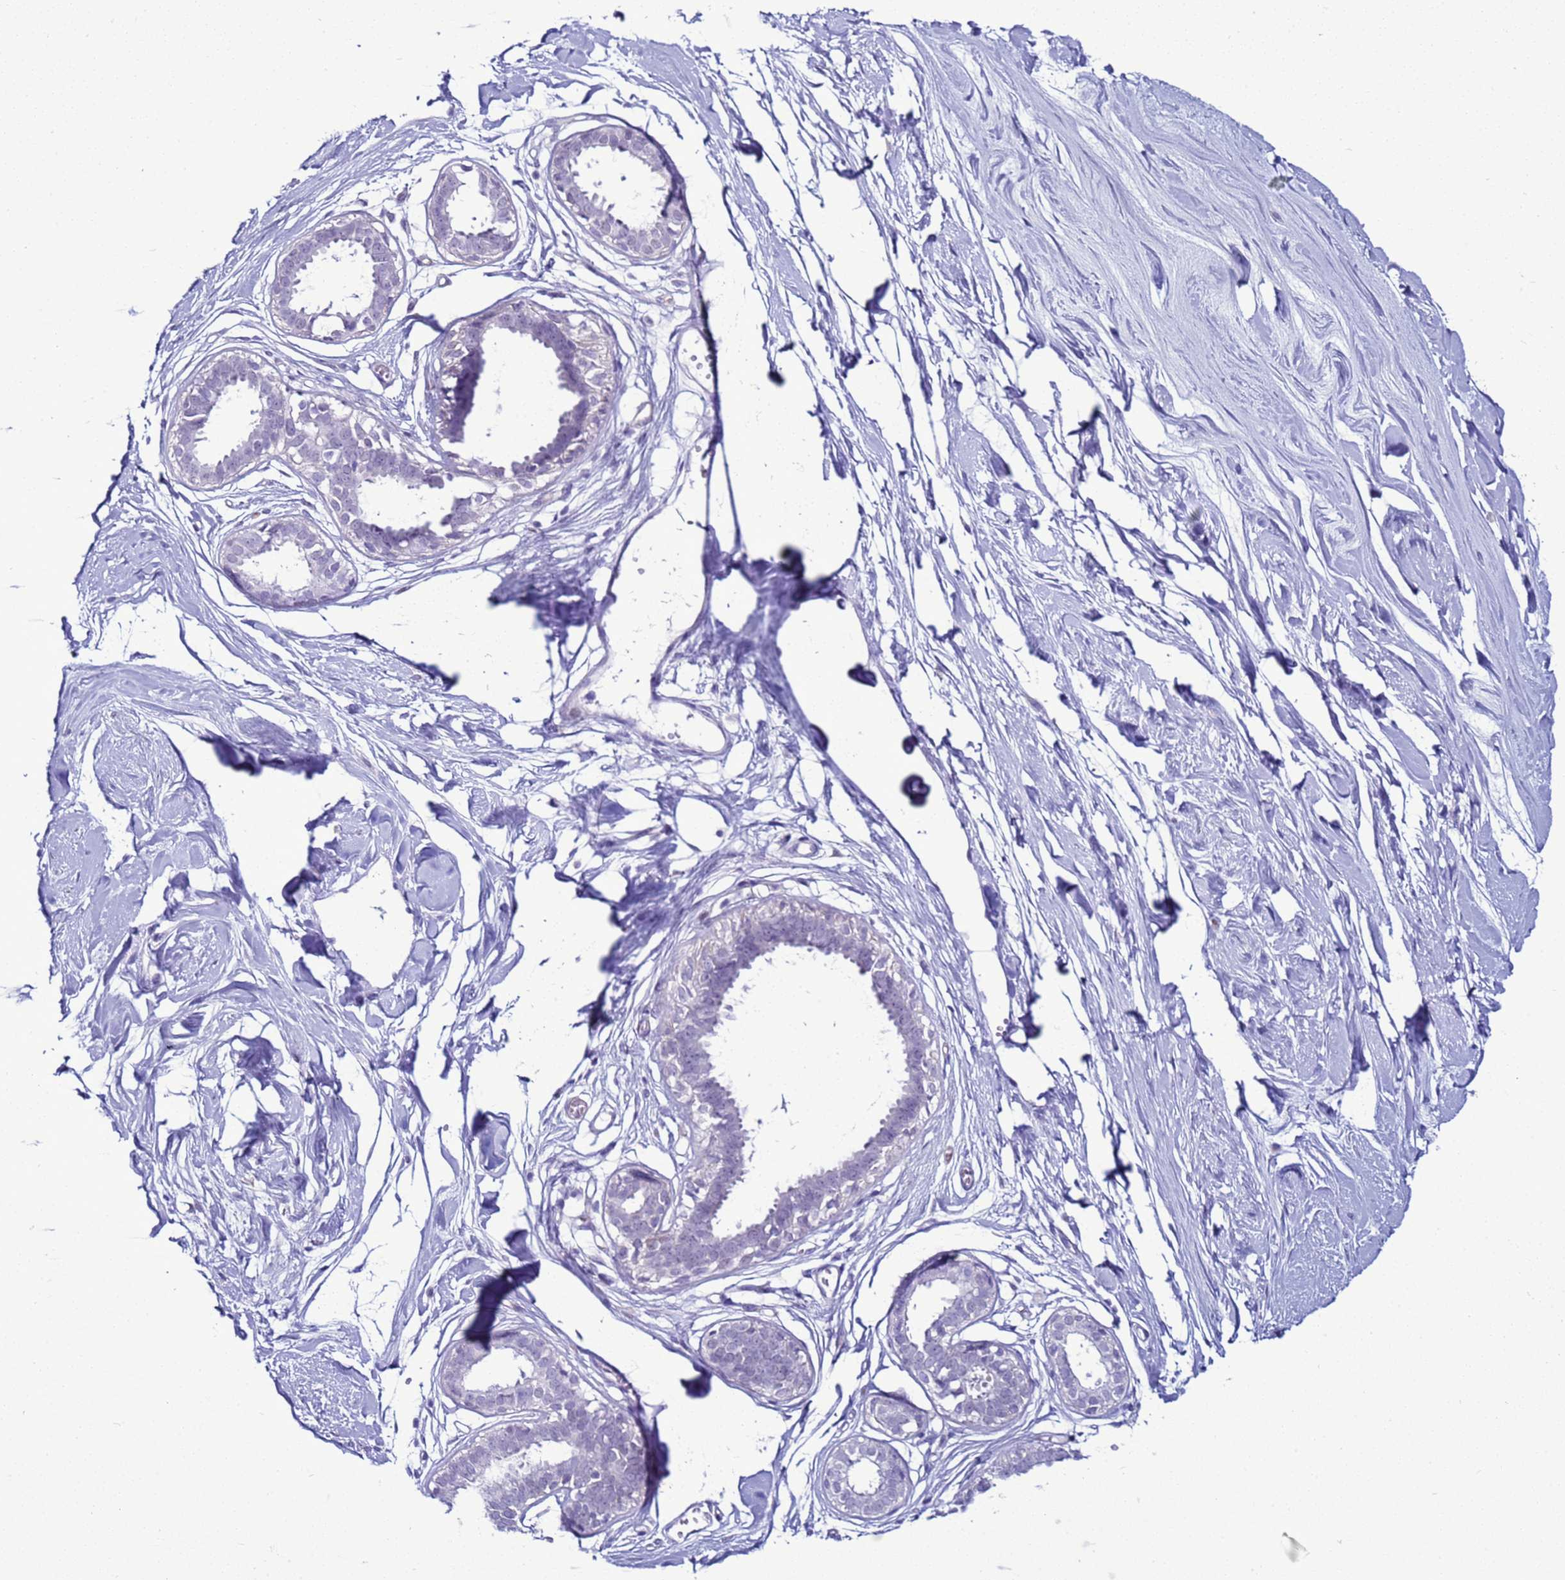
{"staining": {"intensity": "negative", "quantity": "none", "location": "none"}, "tissue": "breast", "cell_type": "Adipocytes", "image_type": "normal", "snomed": [{"axis": "morphology", "description": "Normal tissue, NOS"}, {"axis": "topography", "description": "Breast"}], "caption": "Adipocytes show no significant staining in unremarkable breast. (Stains: DAB immunohistochemistry with hematoxylin counter stain, Microscopy: brightfield microscopy at high magnification).", "gene": "LRRC10B", "patient": {"sex": "female", "age": 45}}